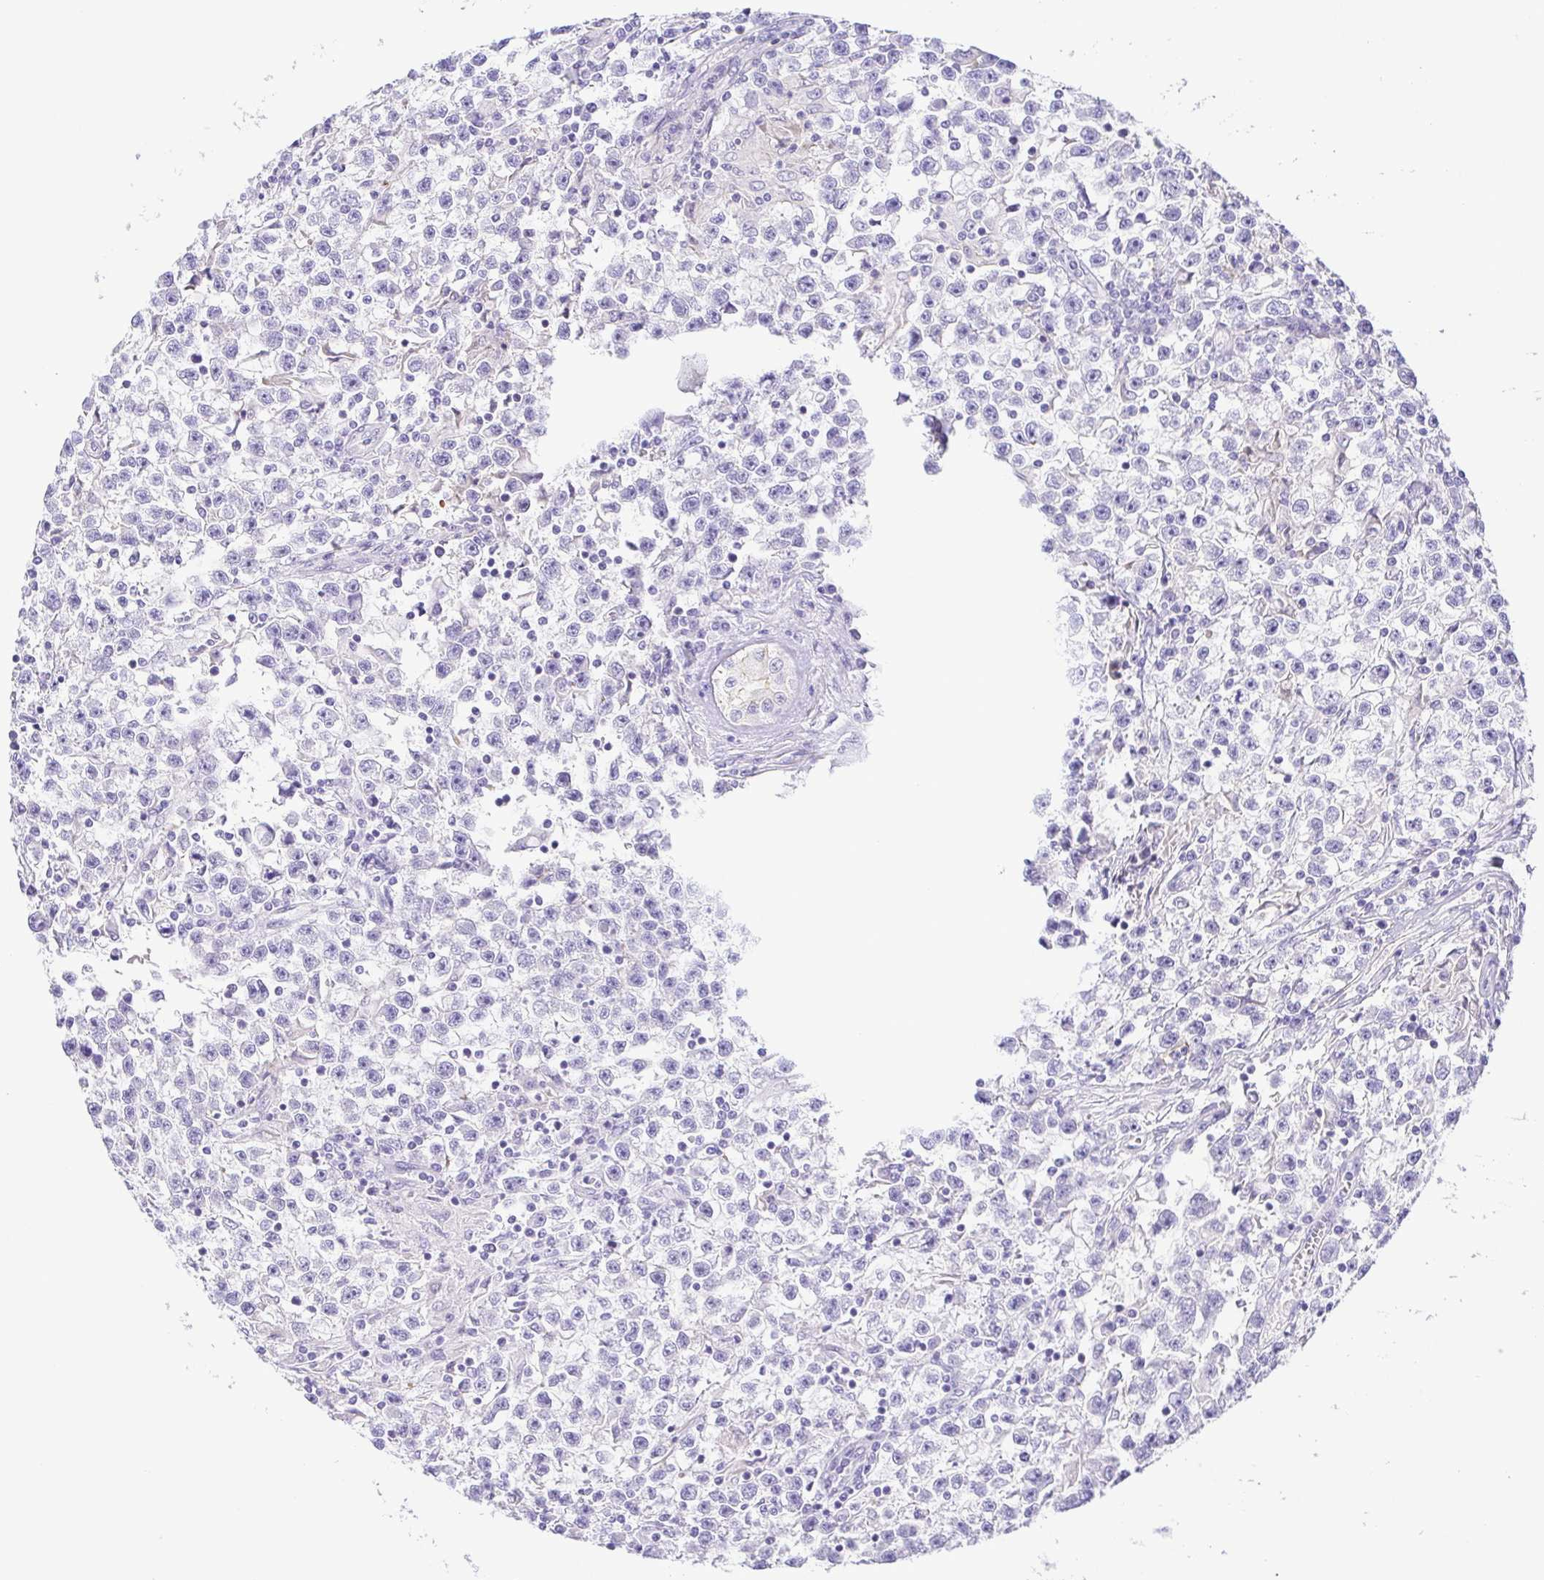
{"staining": {"intensity": "negative", "quantity": "none", "location": "none"}, "tissue": "testis cancer", "cell_type": "Tumor cells", "image_type": "cancer", "snomed": [{"axis": "morphology", "description": "Seminoma, NOS"}, {"axis": "topography", "description": "Testis"}], "caption": "This is an immunohistochemistry image of human testis cancer. There is no positivity in tumor cells.", "gene": "GPR182", "patient": {"sex": "male", "age": 31}}